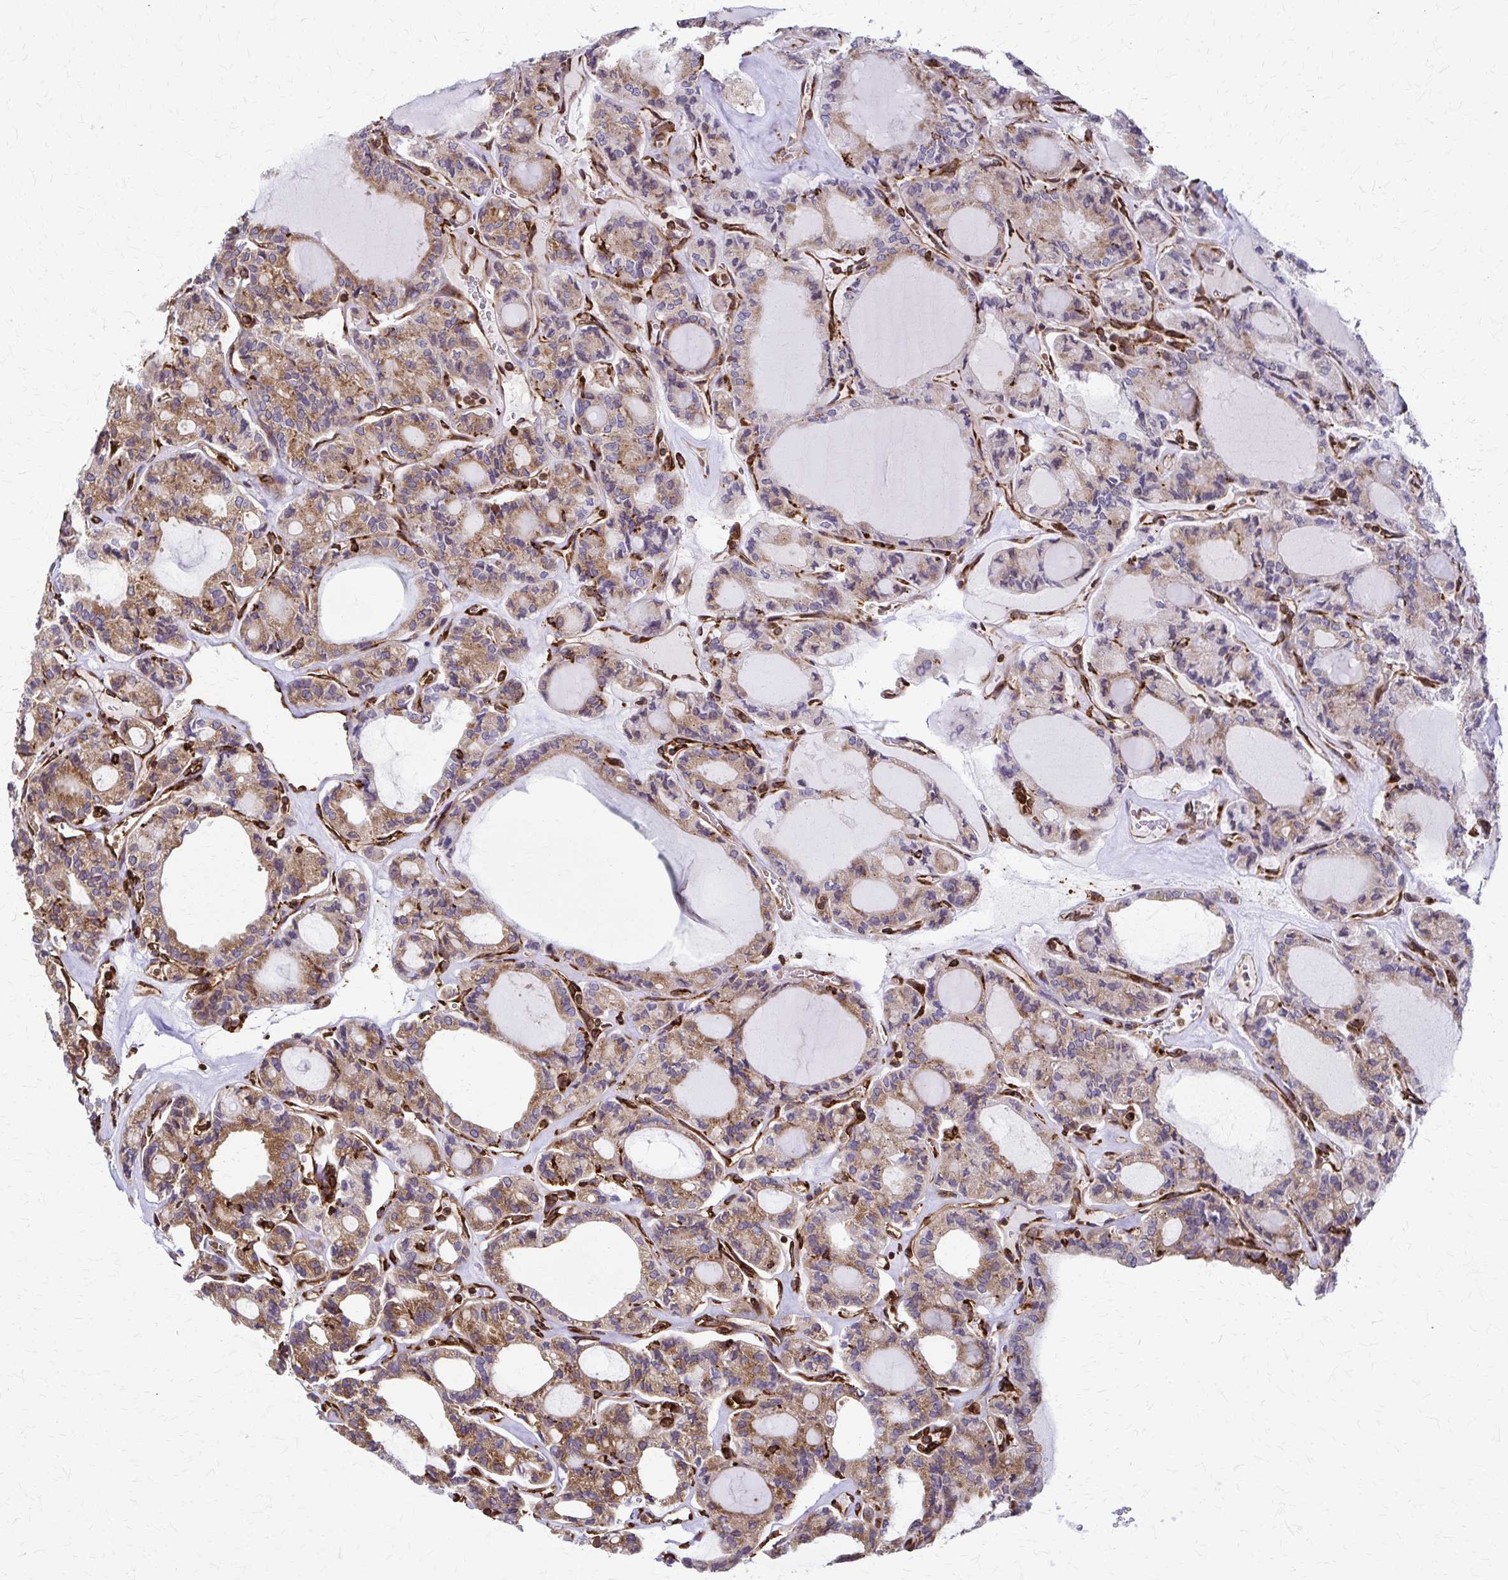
{"staining": {"intensity": "moderate", "quantity": ">75%", "location": "cytoplasmic/membranous"}, "tissue": "thyroid cancer", "cell_type": "Tumor cells", "image_type": "cancer", "snomed": [{"axis": "morphology", "description": "Papillary adenocarcinoma, NOS"}, {"axis": "topography", "description": "Thyroid gland"}], "caption": "Immunohistochemistry (IHC) of thyroid cancer displays medium levels of moderate cytoplasmic/membranous staining in about >75% of tumor cells.", "gene": "WASF2", "patient": {"sex": "male", "age": 87}}